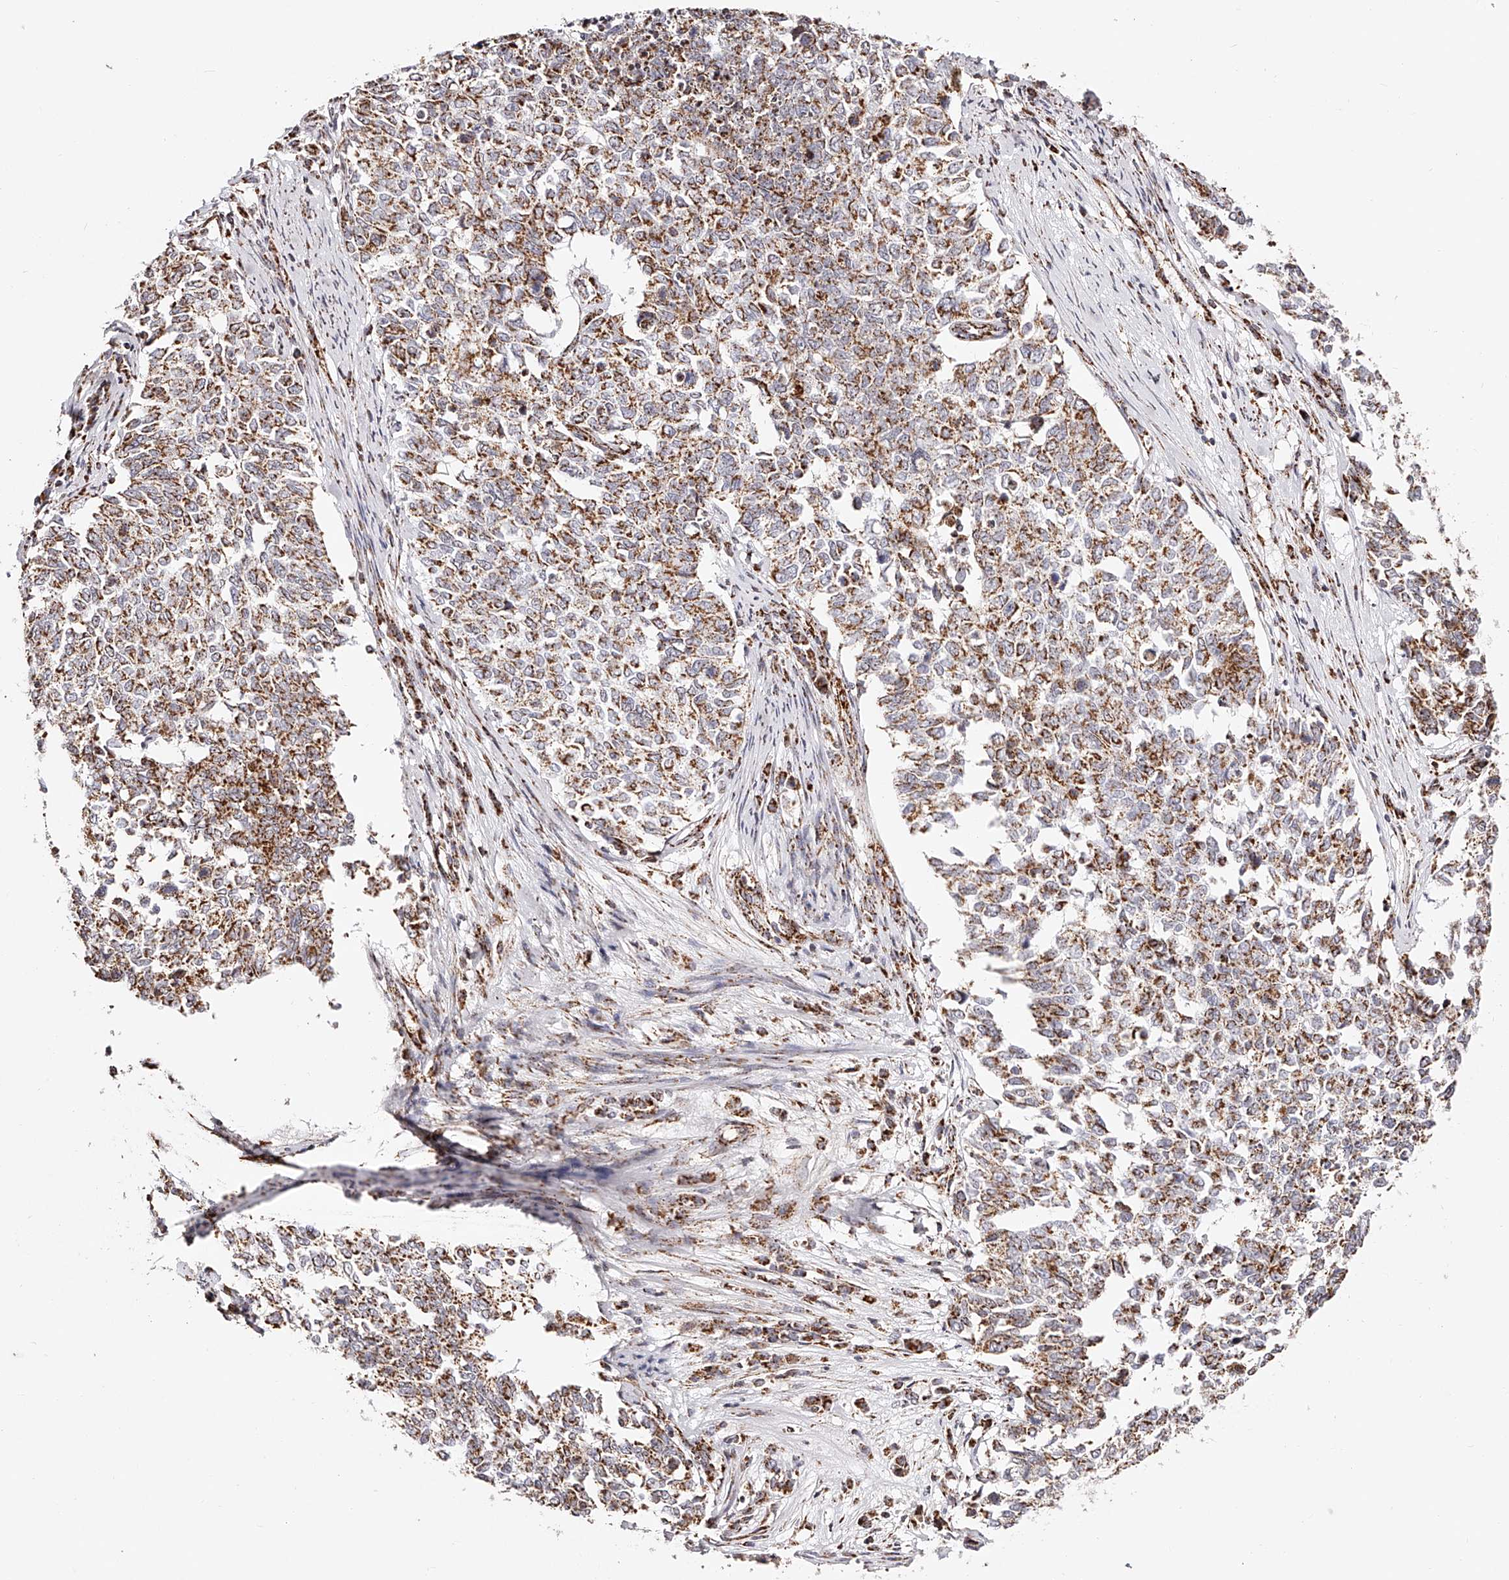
{"staining": {"intensity": "moderate", "quantity": ">75%", "location": "cytoplasmic/membranous"}, "tissue": "cervical cancer", "cell_type": "Tumor cells", "image_type": "cancer", "snomed": [{"axis": "morphology", "description": "Squamous cell carcinoma, NOS"}, {"axis": "topography", "description": "Cervix"}], "caption": "About >75% of tumor cells in cervical cancer exhibit moderate cytoplasmic/membranous protein expression as visualized by brown immunohistochemical staining.", "gene": "NDUFV3", "patient": {"sex": "female", "age": 63}}